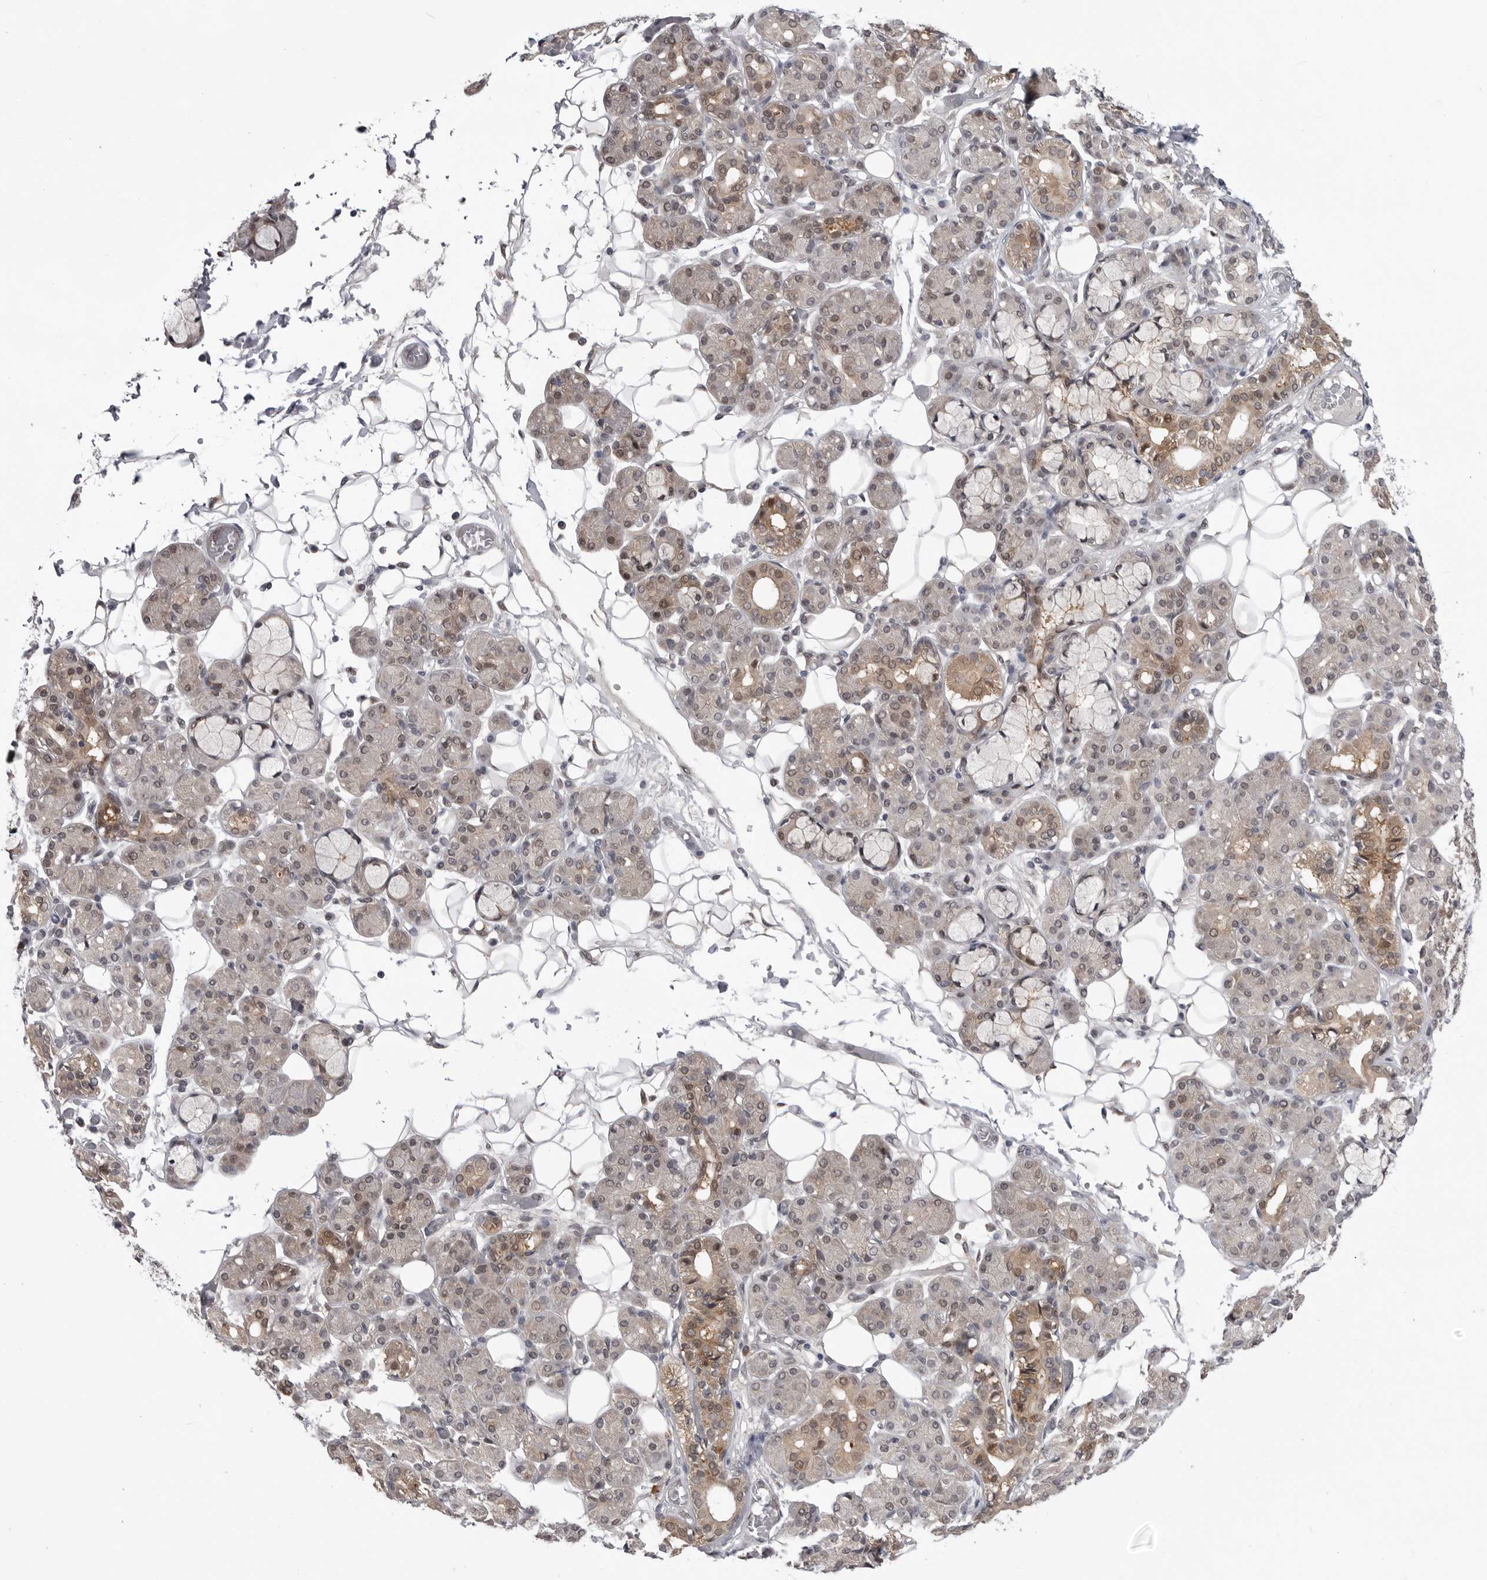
{"staining": {"intensity": "moderate", "quantity": "<25%", "location": "cytoplasmic/membranous,nuclear"}, "tissue": "salivary gland", "cell_type": "Glandular cells", "image_type": "normal", "snomed": [{"axis": "morphology", "description": "Normal tissue, NOS"}, {"axis": "topography", "description": "Salivary gland"}], "caption": "This image shows normal salivary gland stained with IHC to label a protein in brown. The cytoplasmic/membranous,nuclear of glandular cells show moderate positivity for the protein. Nuclei are counter-stained blue.", "gene": "PNPO", "patient": {"sex": "male", "age": 63}}